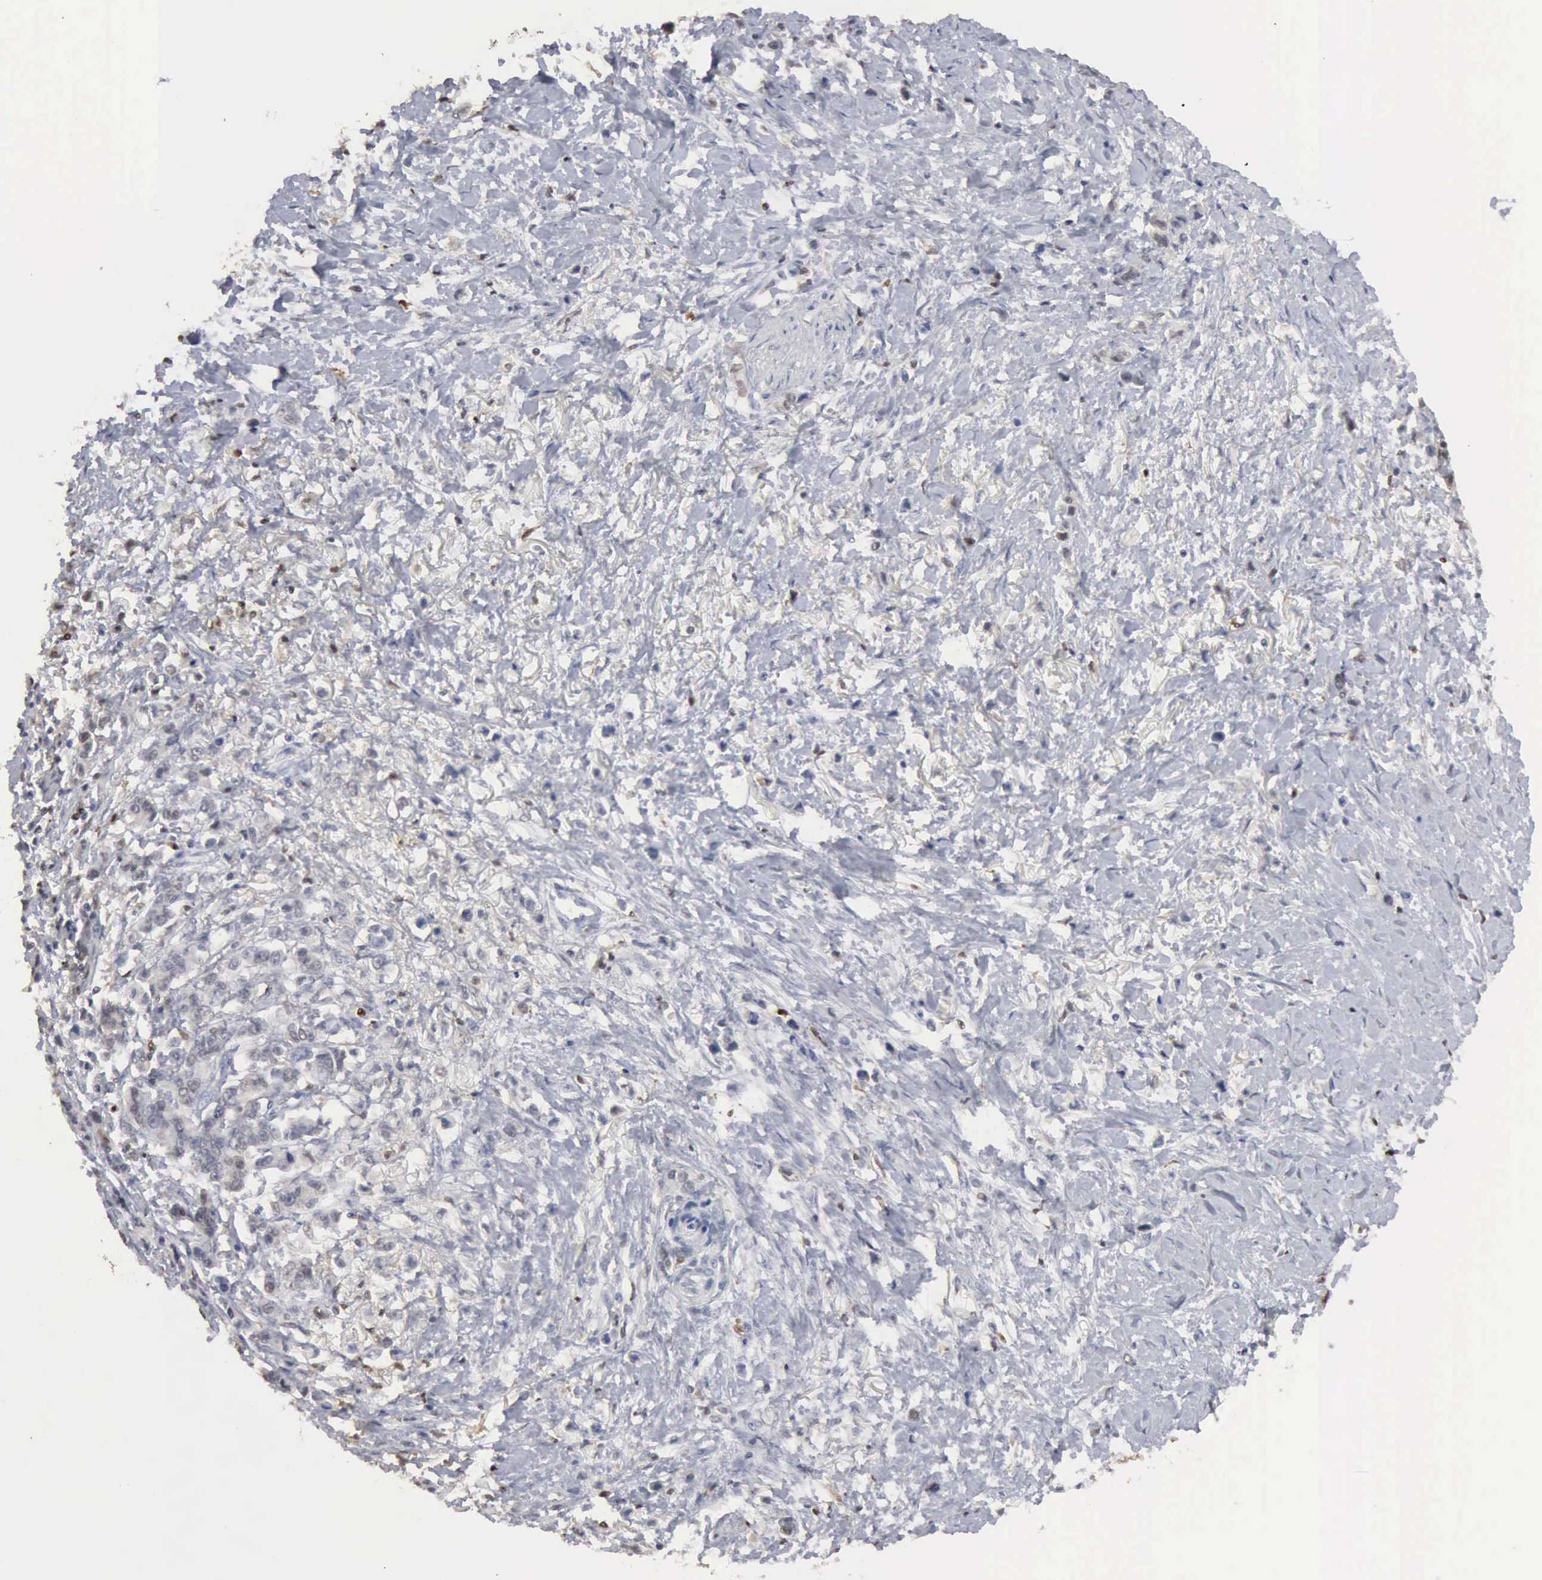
{"staining": {"intensity": "weak", "quantity": "25%-75%", "location": "nuclear"}, "tissue": "stomach cancer", "cell_type": "Tumor cells", "image_type": "cancer", "snomed": [{"axis": "morphology", "description": "Adenocarcinoma, NOS"}, {"axis": "topography", "description": "Stomach"}], "caption": "Adenocarcinoma (stomach) stained for a protein displays weak nuclear positivity in tumor cells.", "gene": "STAT1", "patient": {"sex": "male", "age": 78}}